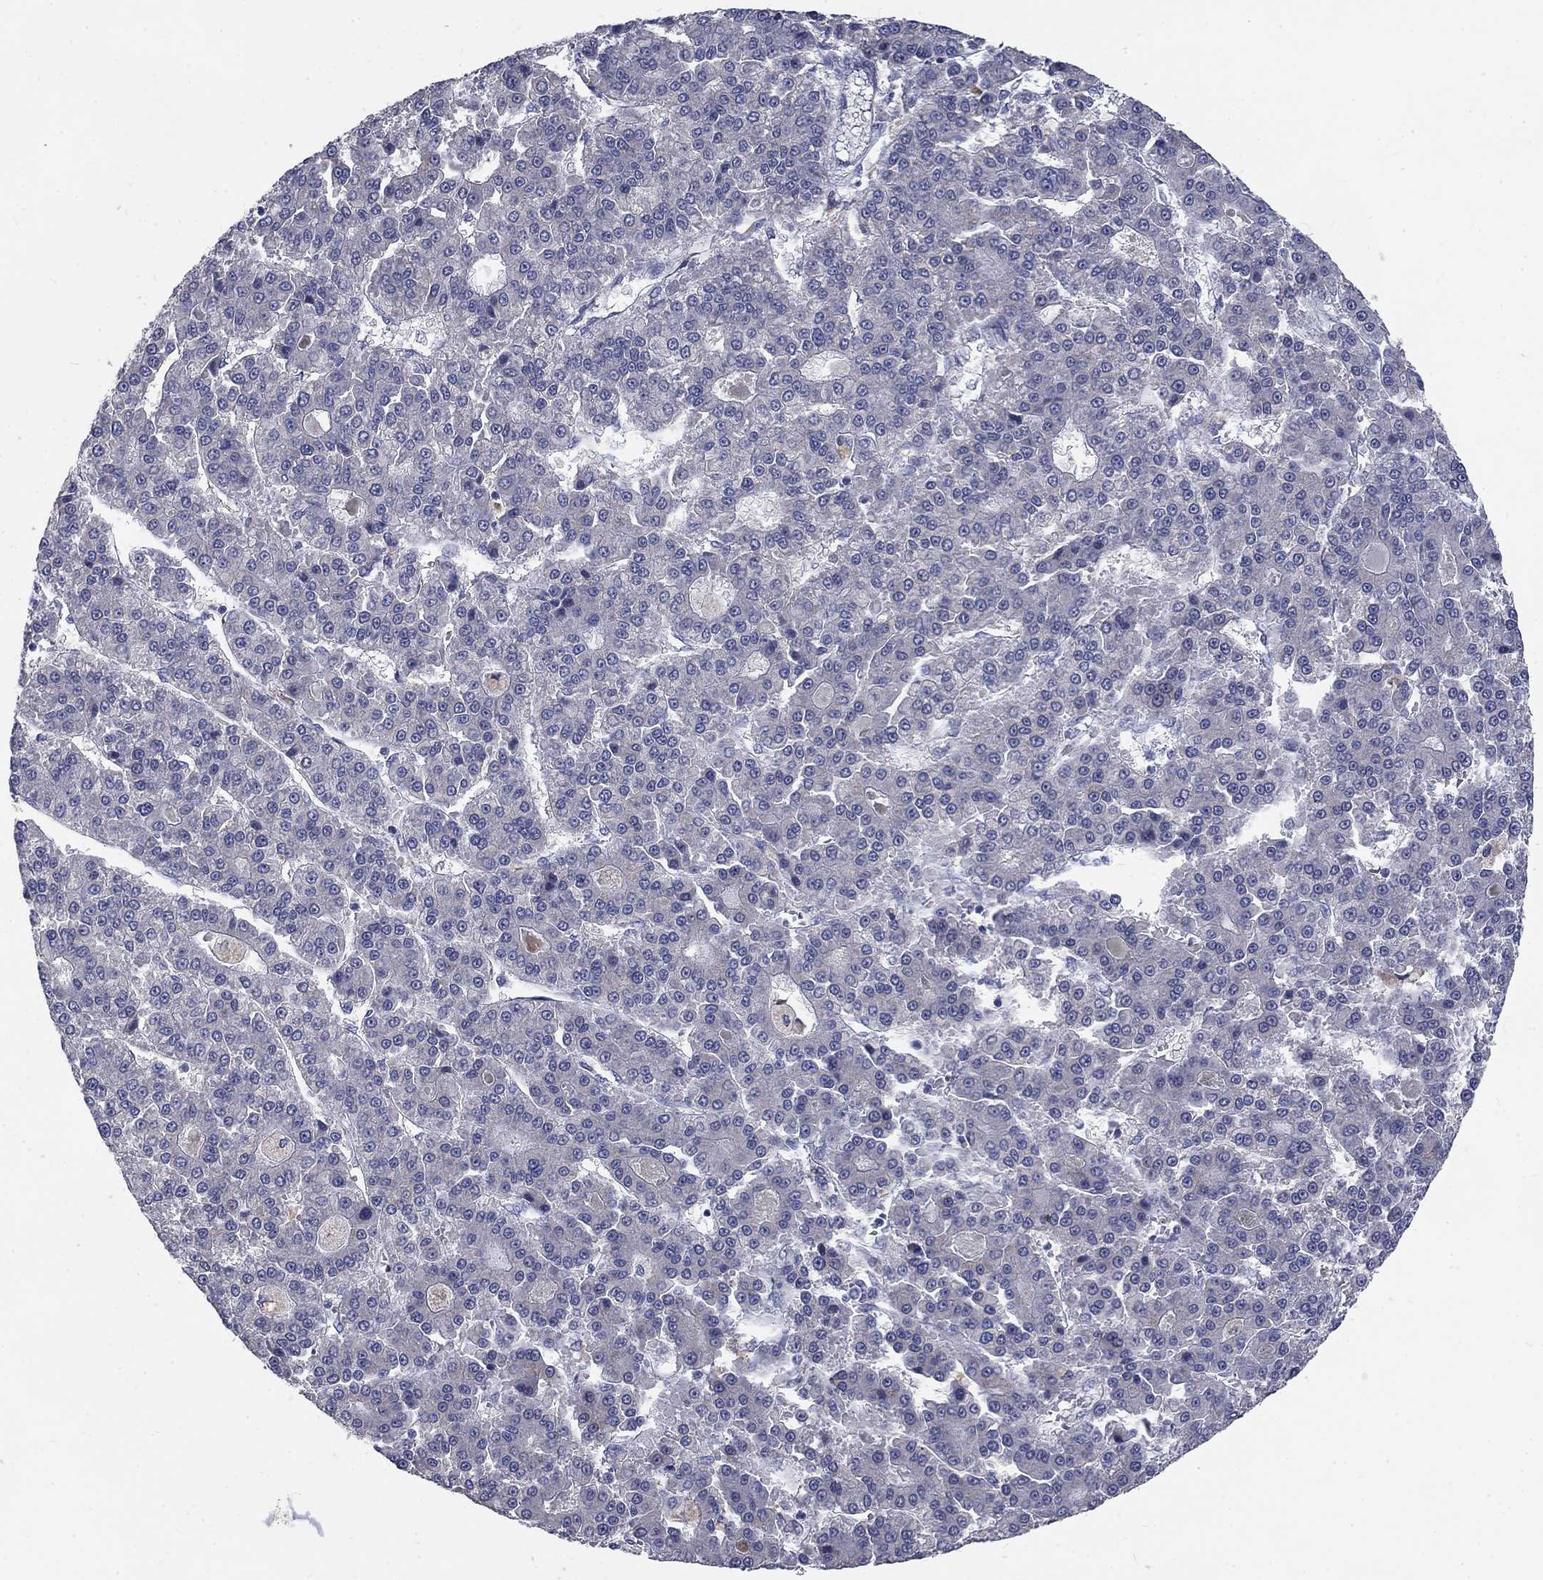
{"staining": {"intensity": "negative", "quantity": "none", "location": "none"}, "tissue": "liver cancer", "cell_type": "Tumor cells", "image_type": "cancer", "snomed": [{"axis": "morphology", "description": "Carcinoma, Hepatocellular, NOS"}, {"axis": "topography", "description": "Liver"}], "caption": "Immunohistochemistry (IHC) histopathology image of neoplastic tissue: human hepatocellular carcinoma (liver) stained with DAB exhibits no significant protein expression in tumor cells.", "gene": "PHKA1", "patient": {"sex": "male", "age": 70}}